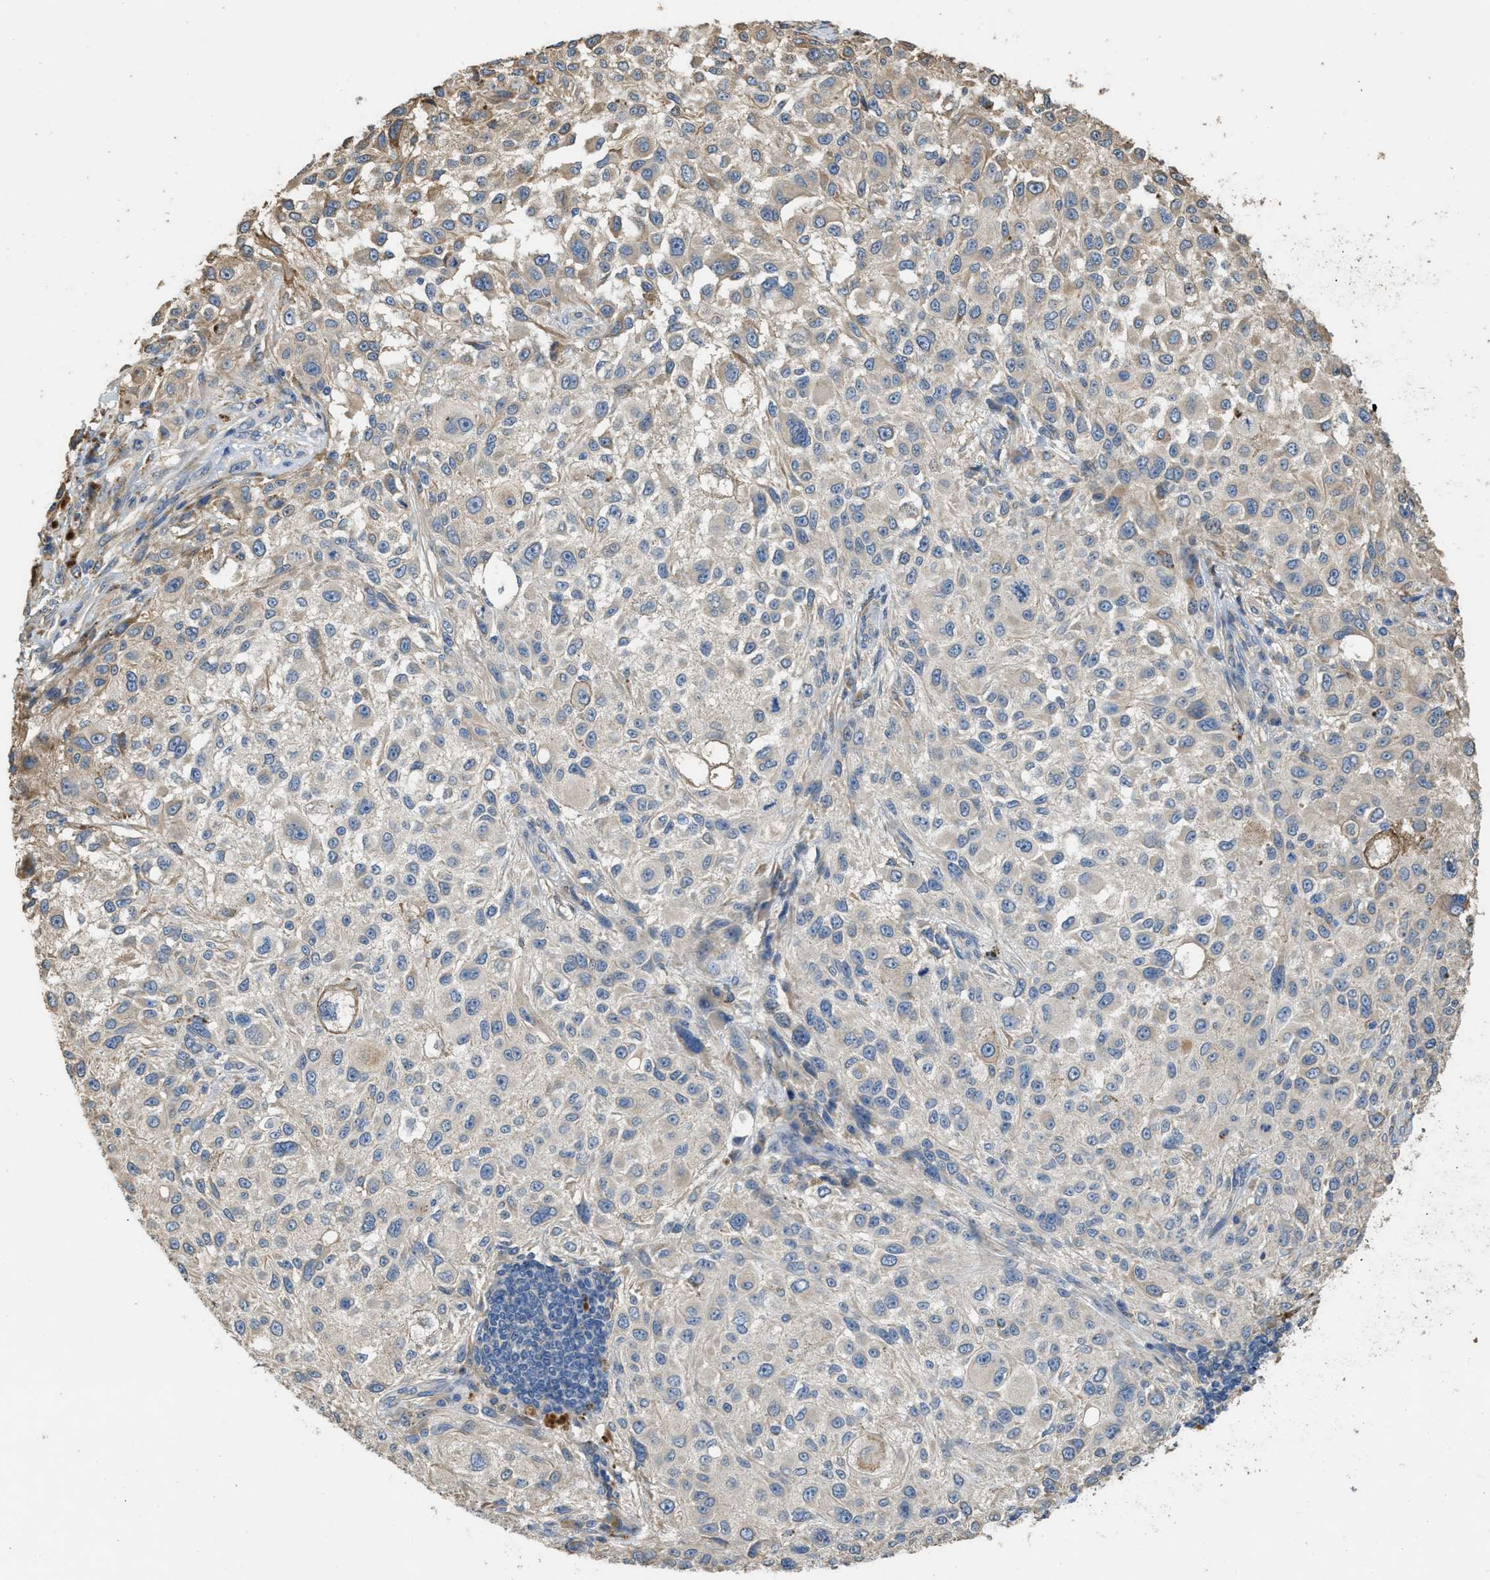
{"staining": {"intensity": "weak", "quantity": "25%-75%", "location": "cytoplasmic/membranous"}, "tissue": "melanoma", "cell_type": "Tumor cells", "image_type": "cancer", "snomed": [{"axis": "morphology", "description": "Necrosis, NOS"}, {"axis": "morphology", "description": "Malignant melanoma, NOS"}, {"axis": "topography", "description": "Skin"}], "caption": "IHC image of human melanoma stained for a protein (brown), which shows low levels of weak cytoplasmic/membranous positivity in approximately 25%-75% of tumor cells.", "gene": "RIPK2", "patient": {"sex": "female", "age": 87}}